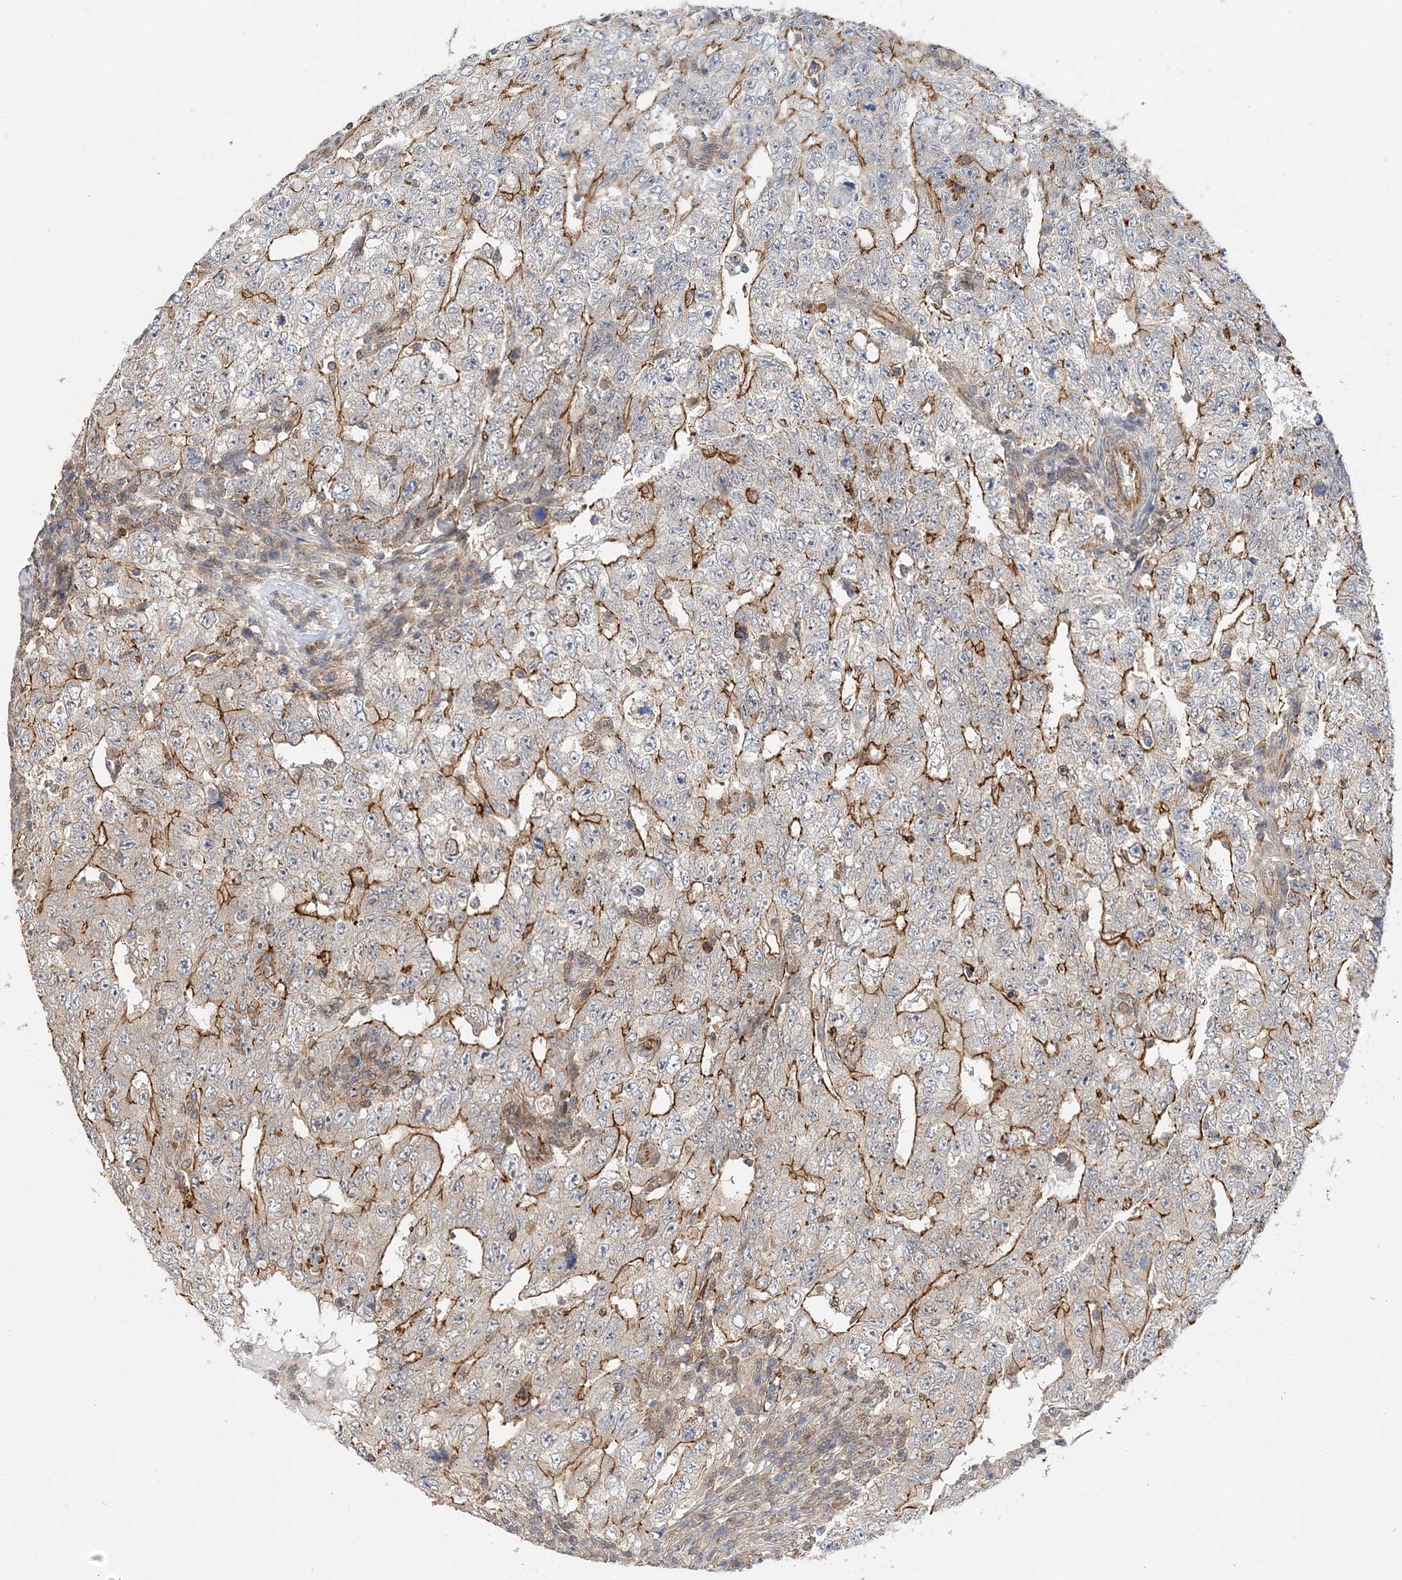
{"staining": {"intensity": "moderate", "quantity": ">75%", "location": "cytoplasmic/membranous"}, "tissue": "testis cancer", "cell_type": "Tumor cells", "image_type": "cancer", "snomed": [{"axis": "morphology", "description": "Carcinoma, Embryonal, NOS"}, {"axis": "topography", "description": "Testis"}], "caption": "Immunohistochemical staining of human embryonal carcinoma (testis) displays medium levels of moderate cytoplasmic/membranous positivity in approximately >75% of tumor cells. (Stains: DAB in brown, nuclei in blue, Microscopy: brightfield microscopy at high magnification).", "gene": "MAT2B", "patient": {"sex": "male", "age": 26}}